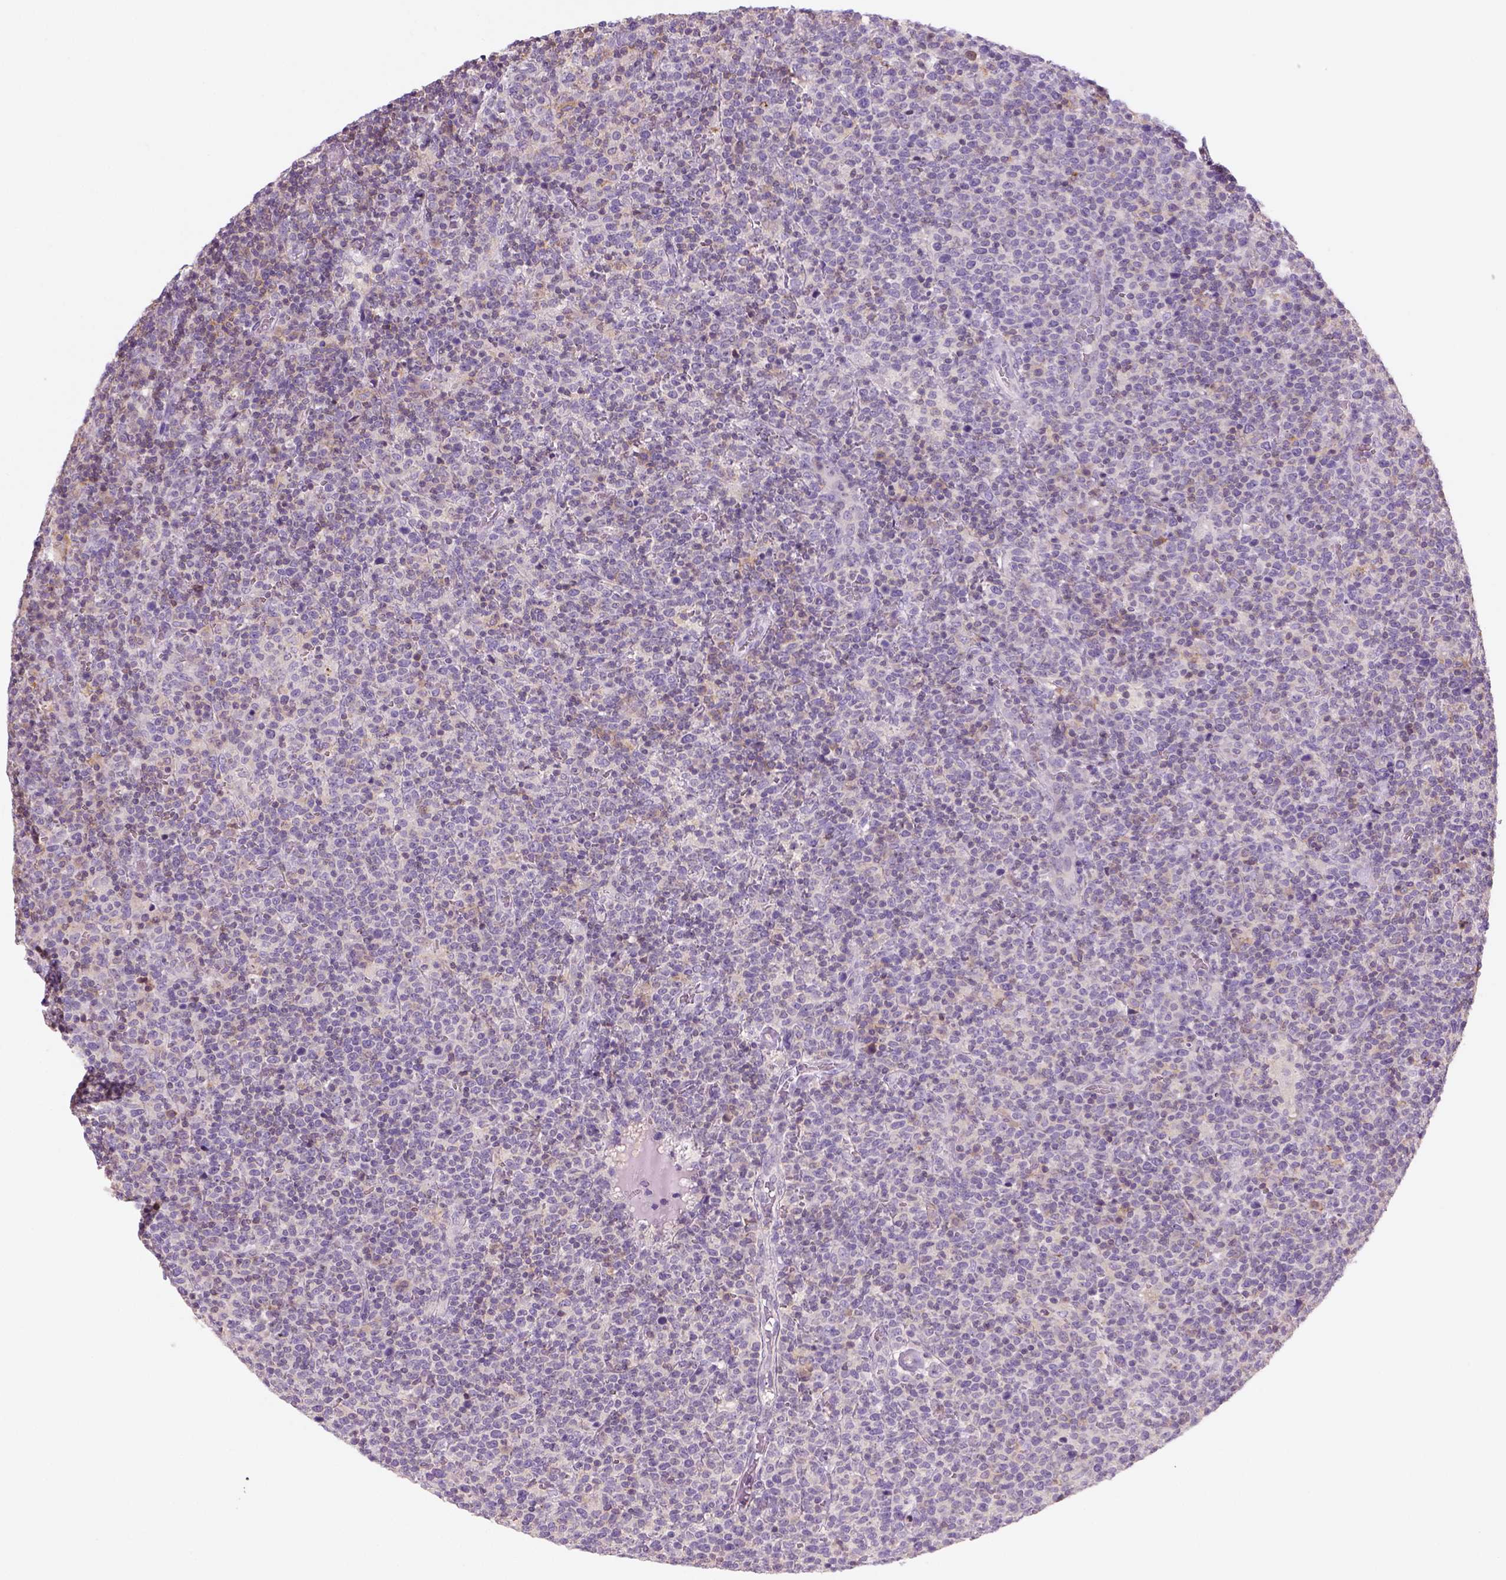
{"staining": {"intensity": "negative", "quantity": "none", "location": "none"}, "tissue": "lymphoma", "cell_type": "Tumor cells", "image_type": "cancer", "snomed": [{"axis": "morphology", "description": "Malignant lymphoma, non-Hodgkin's type, High grade"}, {"axis": "topography", "description": "Lymph node"}], "caption": "Immunohistochemistry (IHC) photomicrograph of human malignant lymphoma, non-Hodgkin's type (high-grade) stained for a protein (brown), which reveals no staining in tumor cells.", "gene": "GOT1", "patient": {"sex": "male", "age": 61}}